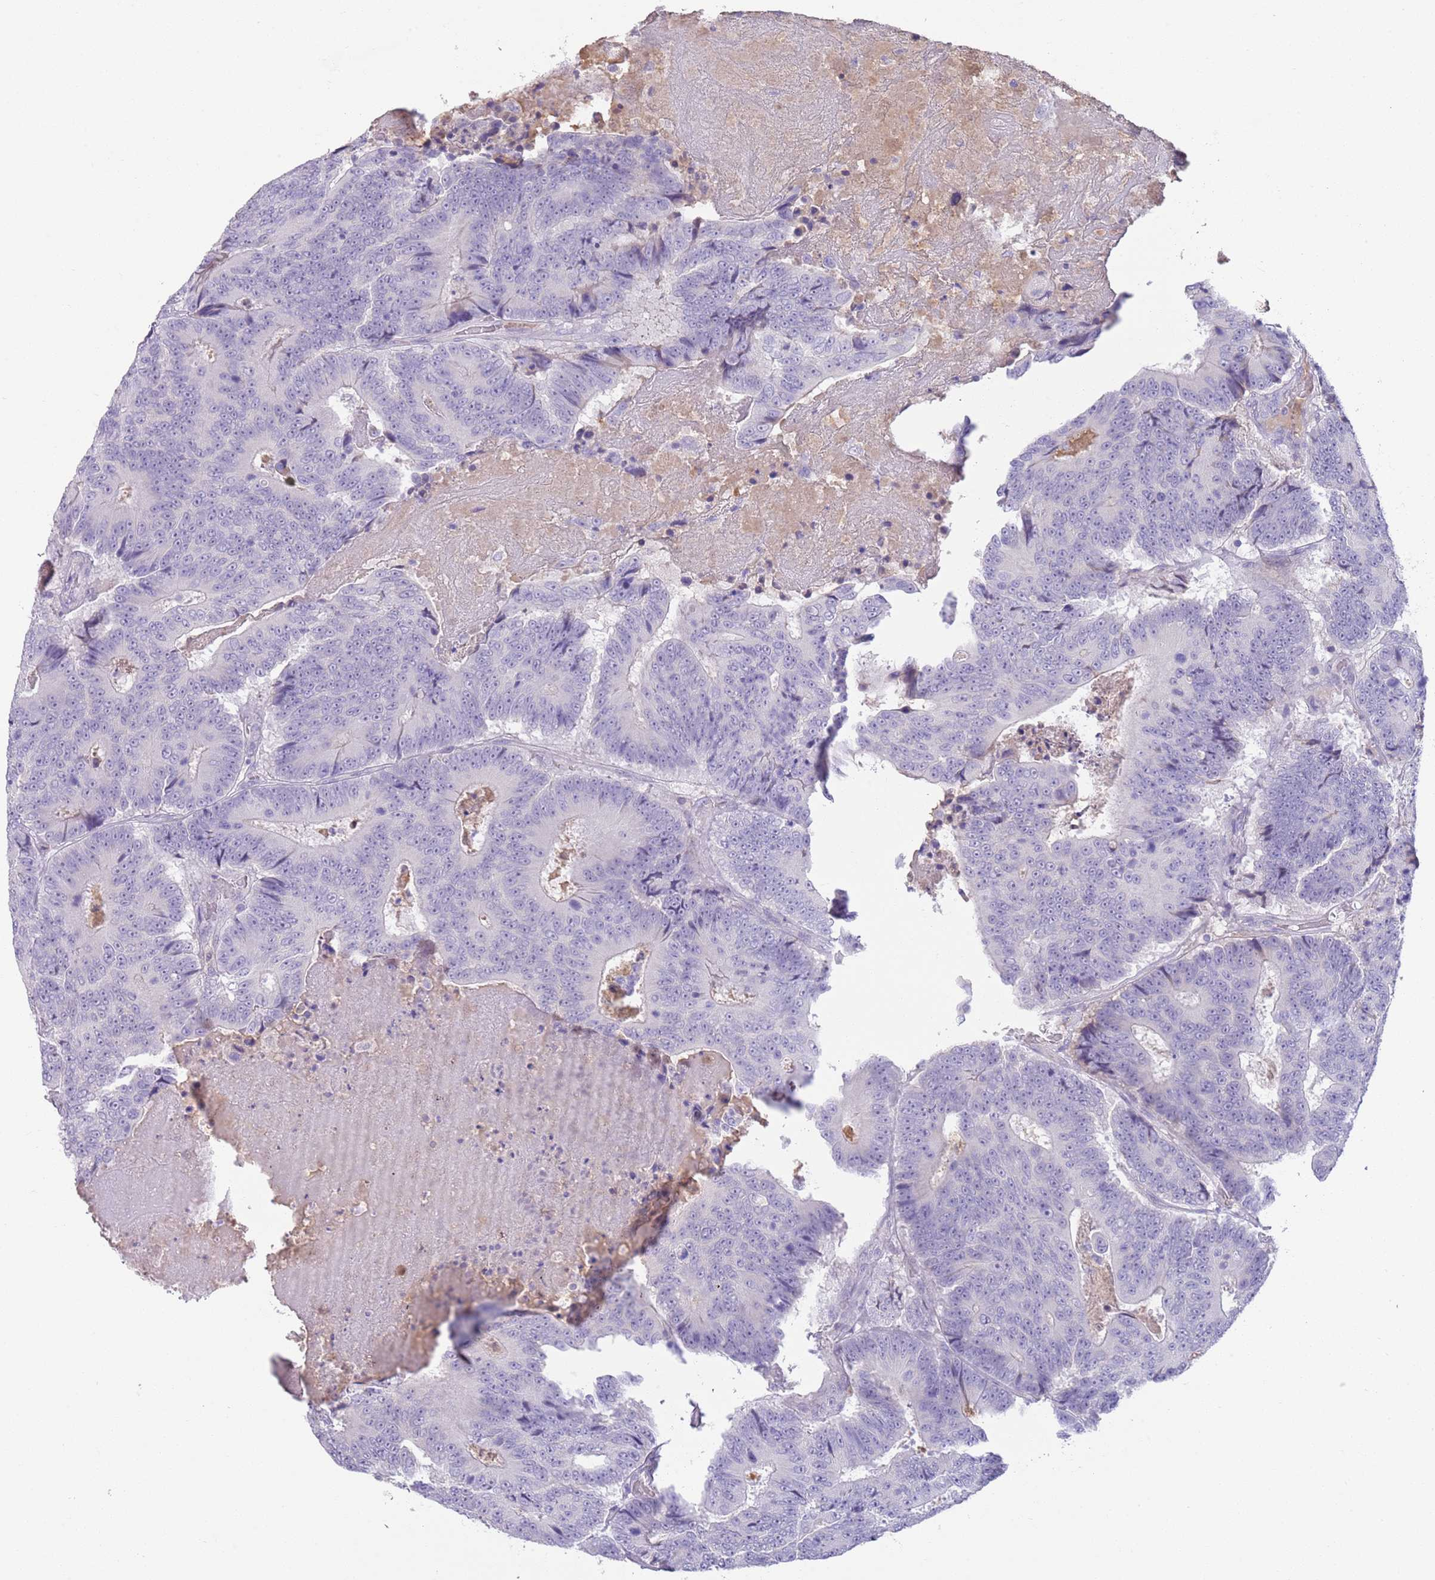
{"staining": {"intensity": "negative", "quantity": "none", "location": "none"}, "tissue": "colorectal cancer", "cell_type": "Tumor cells", "image_type": "cancer", "snomed": [{"axis": "morphology", "description": "Adenocarcinoma, NOS"}, {"axis": "topography", "description": "Colon"}], "caption": "Immunohistochemistry of human colorectal adenocarcinoma displays no expression in tumor cells. Brightfield microscopy of immunohistochemistry (IHC) stained with DAB (3,3'-diaminobenzidine) (brown) and hematoxylin (blue), captured at high magnification.", "gene": "IGFL4", "patient": {"sex": "male", "age": 83}}